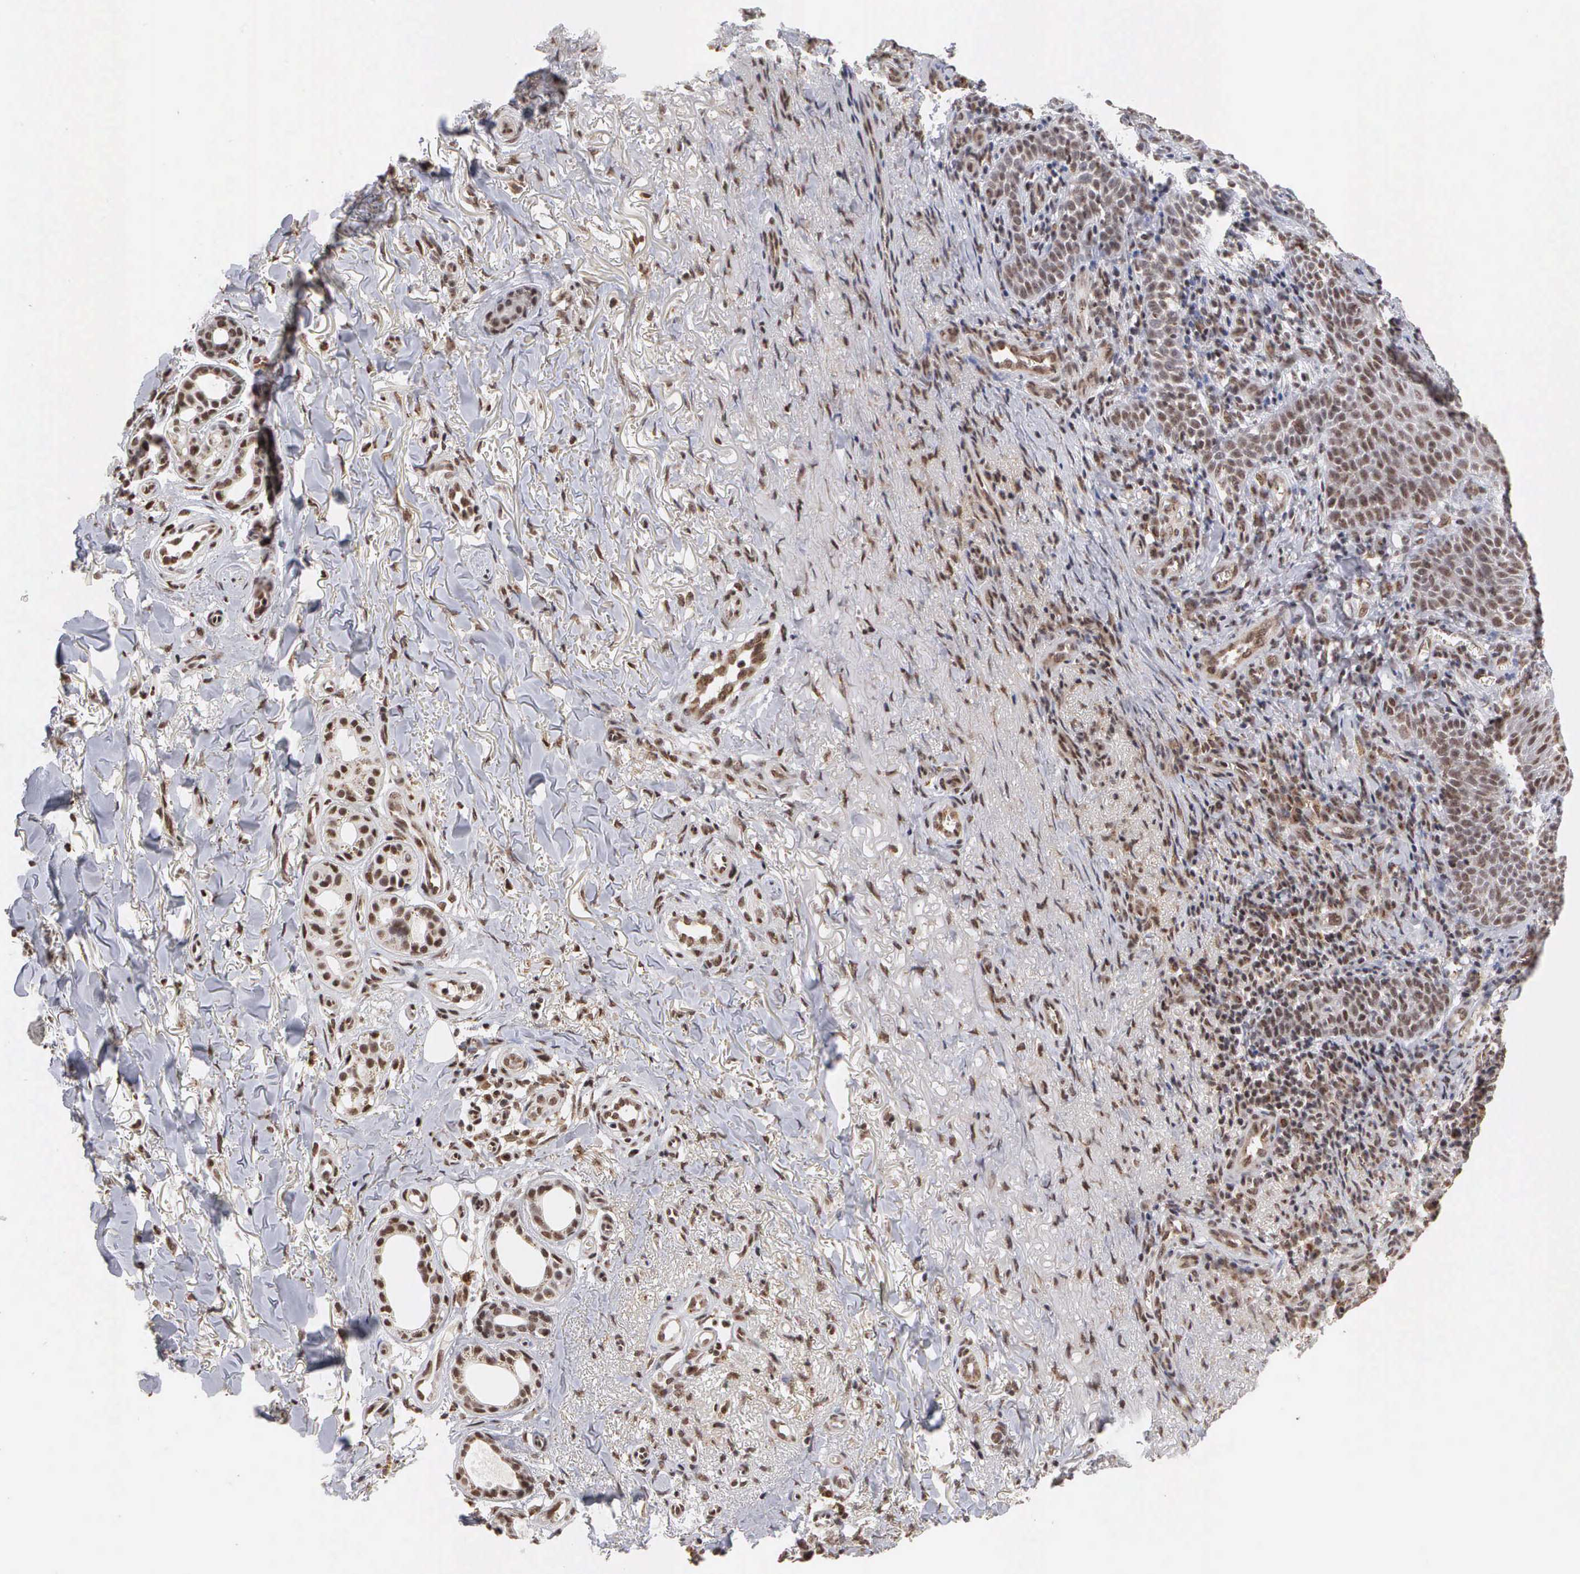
{"staining": {"intensity": "moderate", "quantity": ">75%", "location": "cytoplasmic/membranous,nuclear"}, "tissue": "skin cancer", "cell_type": "Tumor cells", "image_type": "cancer", "snomed": [{"axis": "morphology", "description": "Basal cell carcinoma"}, {"axis": "topography", "description": "Skin"}], "caption": "A histopathology image of human basal cell carcinoma (skin) stained for a protein reveals moderate cytoplasmic/membranous and nuclear brown staining in tumor cells.", "gene": "GTF2A1", "patient": {"sex": "male", "age": 81}}